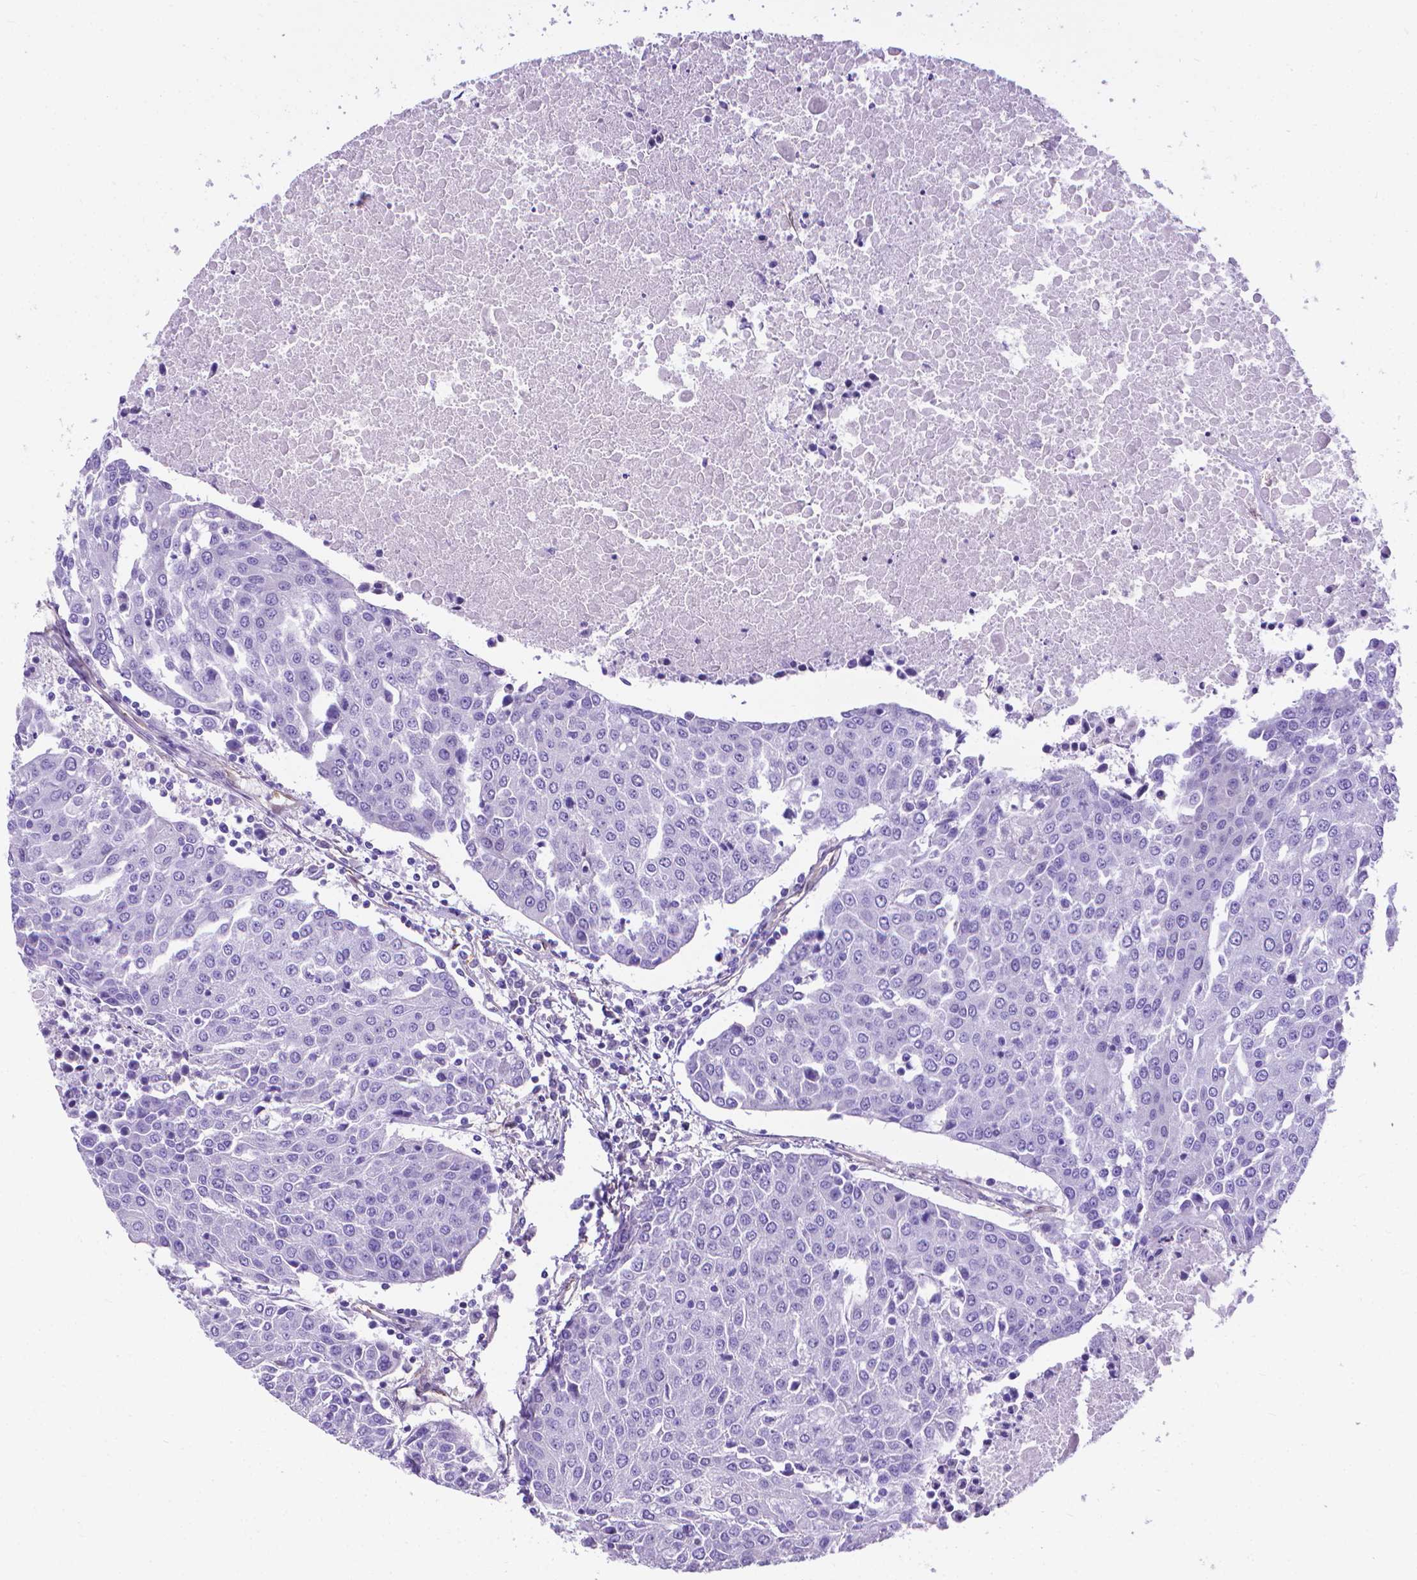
{"staining": {"intensity": "negative", "quantity": "none", "location": "none"}, "tissue": "urothelial cancer", "cell_type": "Tumor cells", "image_type": "cancer", "snomed": [{"axis": "morphology", "description": "Urothelial carcinoma, High grade"}, {"axis": "topography", "description": "Urinary bladder"}], "caption": "DAB immunohistochemical staining of human urothelial cancer demonstrates no significant positivity in tumor cells.", "gene": "CLIC4", "patient": {"sex": "female", "age": 85}}